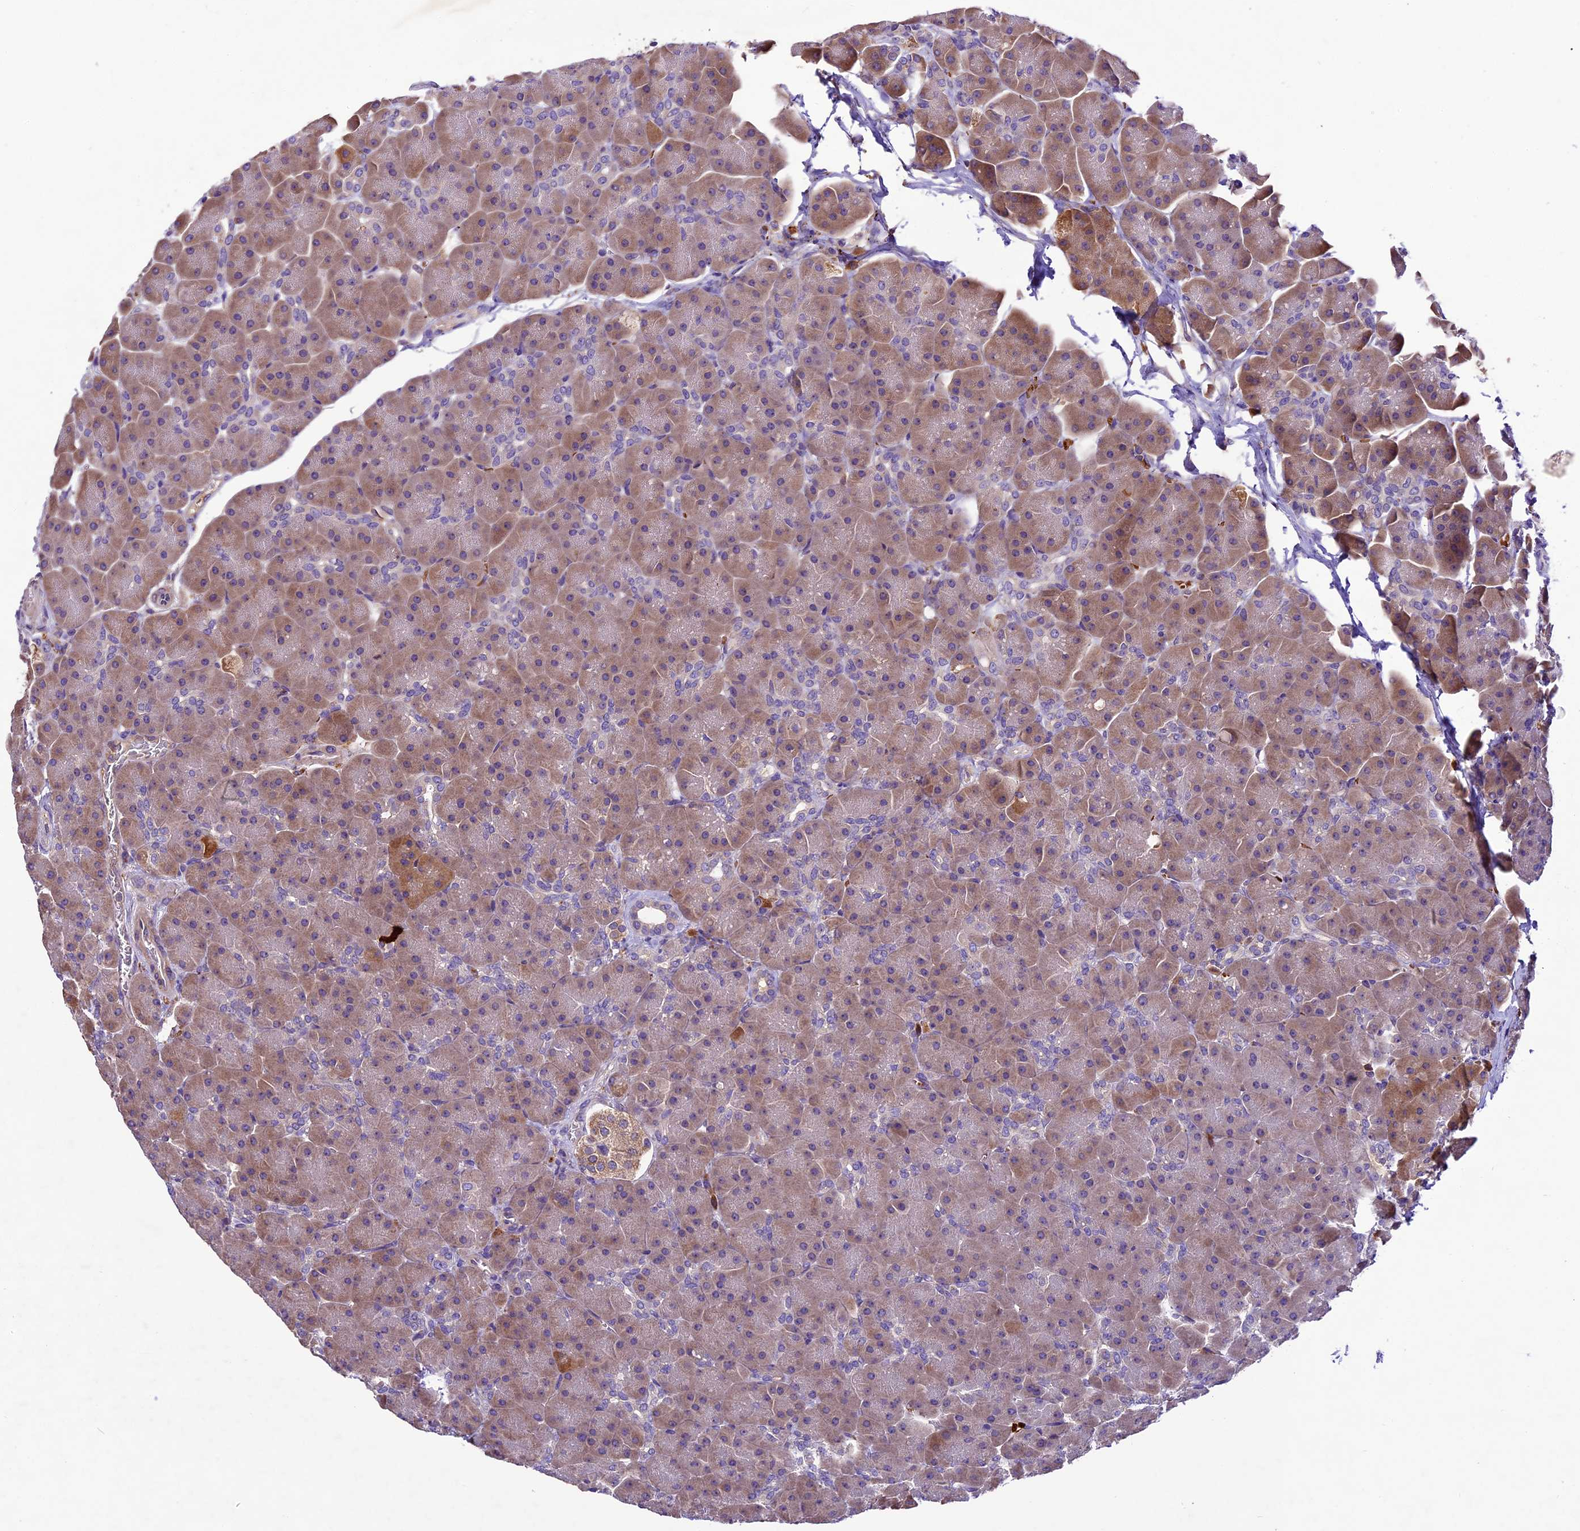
{"staining": {"intensity": "moderate", "quantity": "25%-75%", "location": "cytoplasmic/membranous"}, "tissue": "pancreas", "cell_type": "Exocrine glandular cells", "image_type": "normal", "snomed": [{"axis": "morphology", "description": "Normal tissue, NOS"}, {"axis": "topography", "description": "Pancreas"}], "caption": "IHC (DAB (3,3'-diaminobenzidine)) staining of normal human pancreas displays moderate cytoplasmic/membranous protein positivity in approximately 25%-75% of exocrine glandular cells.", "gene": "CILP2", "patient": {"sex": "male", "age": 66}}